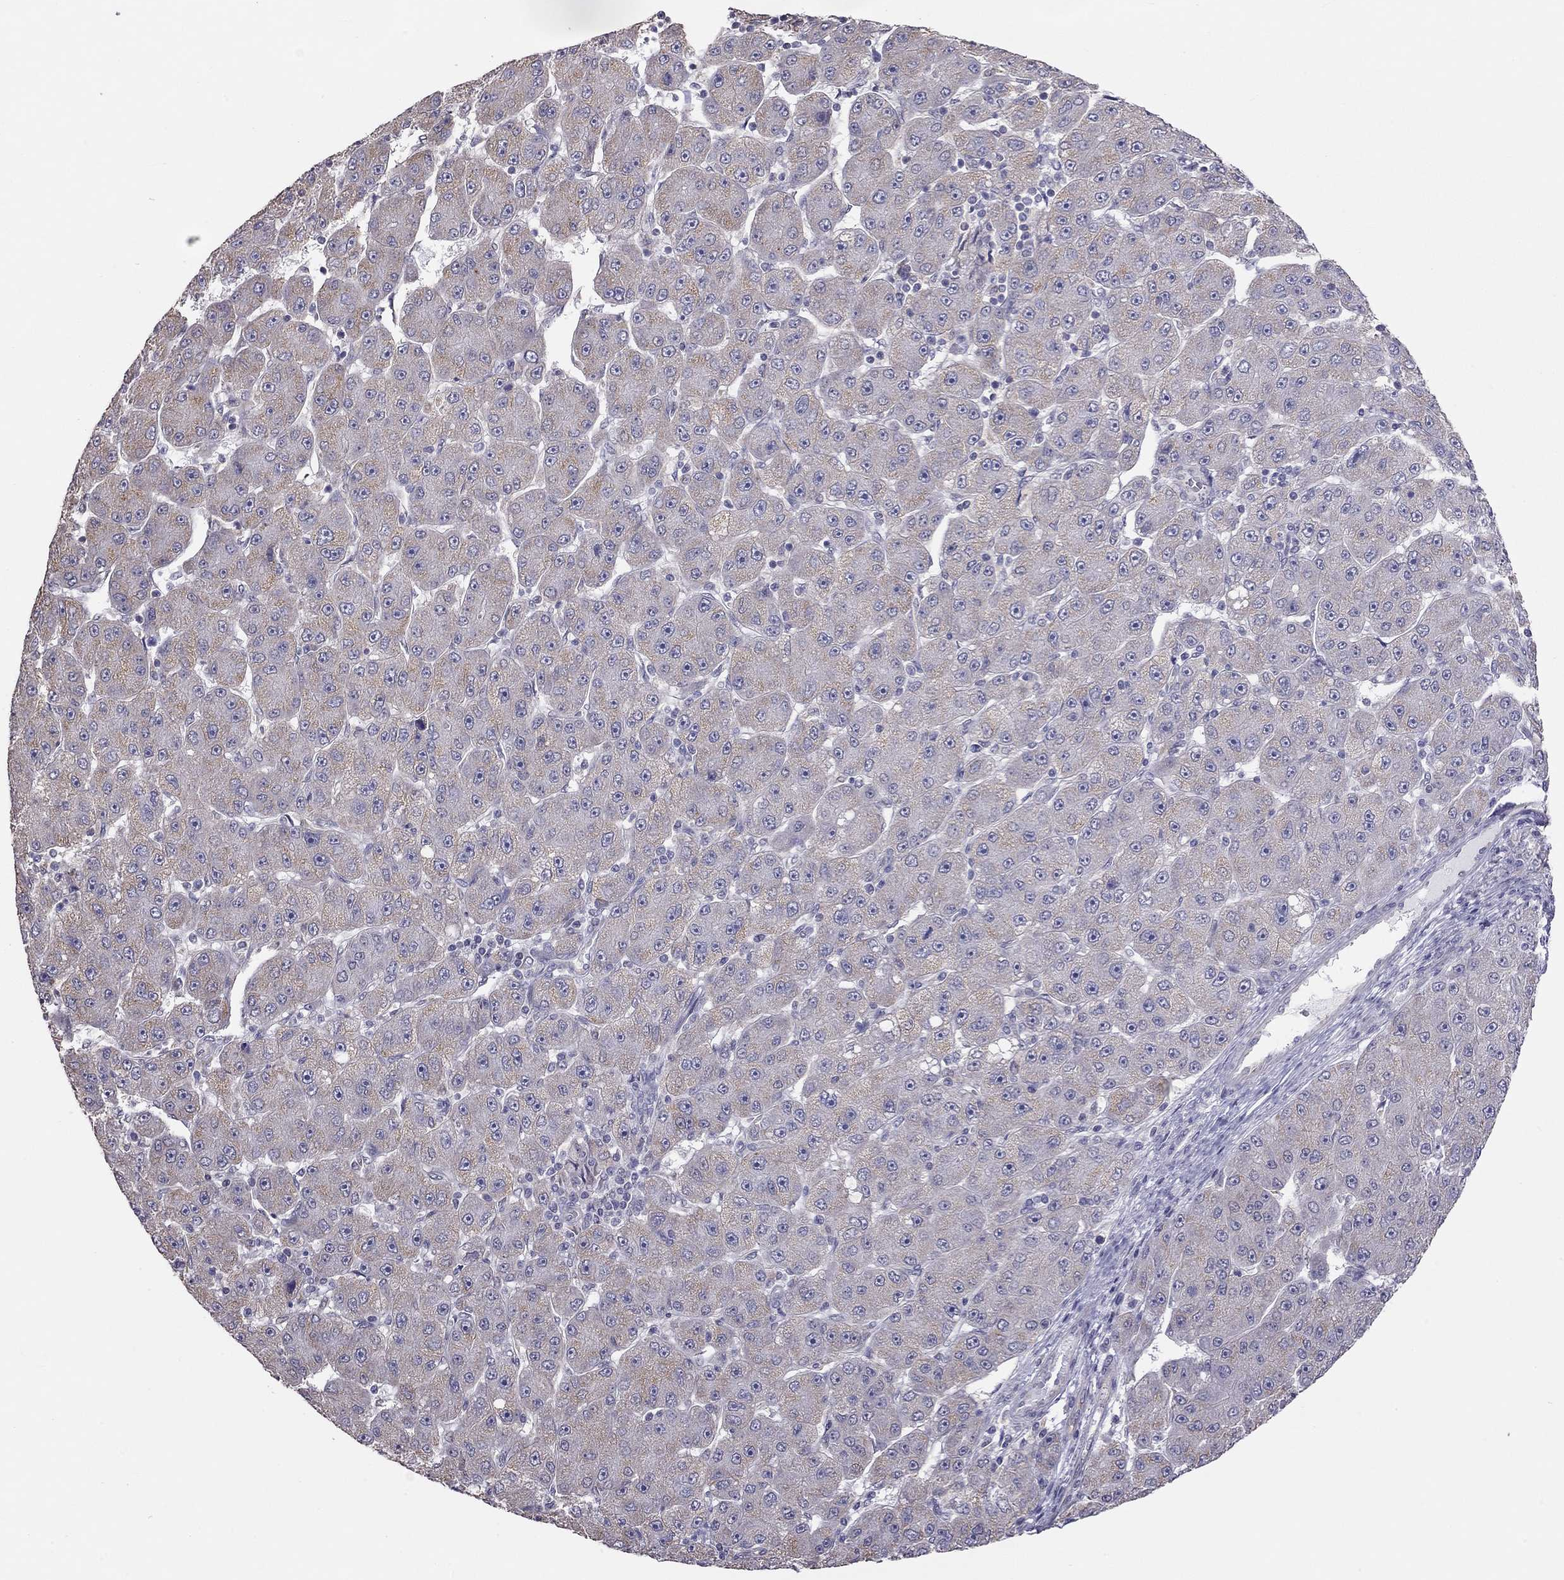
{"staining": {"intensity": "weak", "quantity": "<25%", "location": "cytoplasmic/membranous"}, "tissue": "liver cancer", "cell_type": "Tumor cells", "image_type": "cancer", "snomed": [{"axis": "morphology", "description": "Carcinoma, Hepatocellular, NOS"}, {"axis": "topography", "description": "Liver"}], "caption": "Immunohistochemical staining of liver hepatocellular carcinoma reveals no significant staining in tumor cells.", "gene": "LRIT3", "patient": {"sex": "male", "age": 67}}